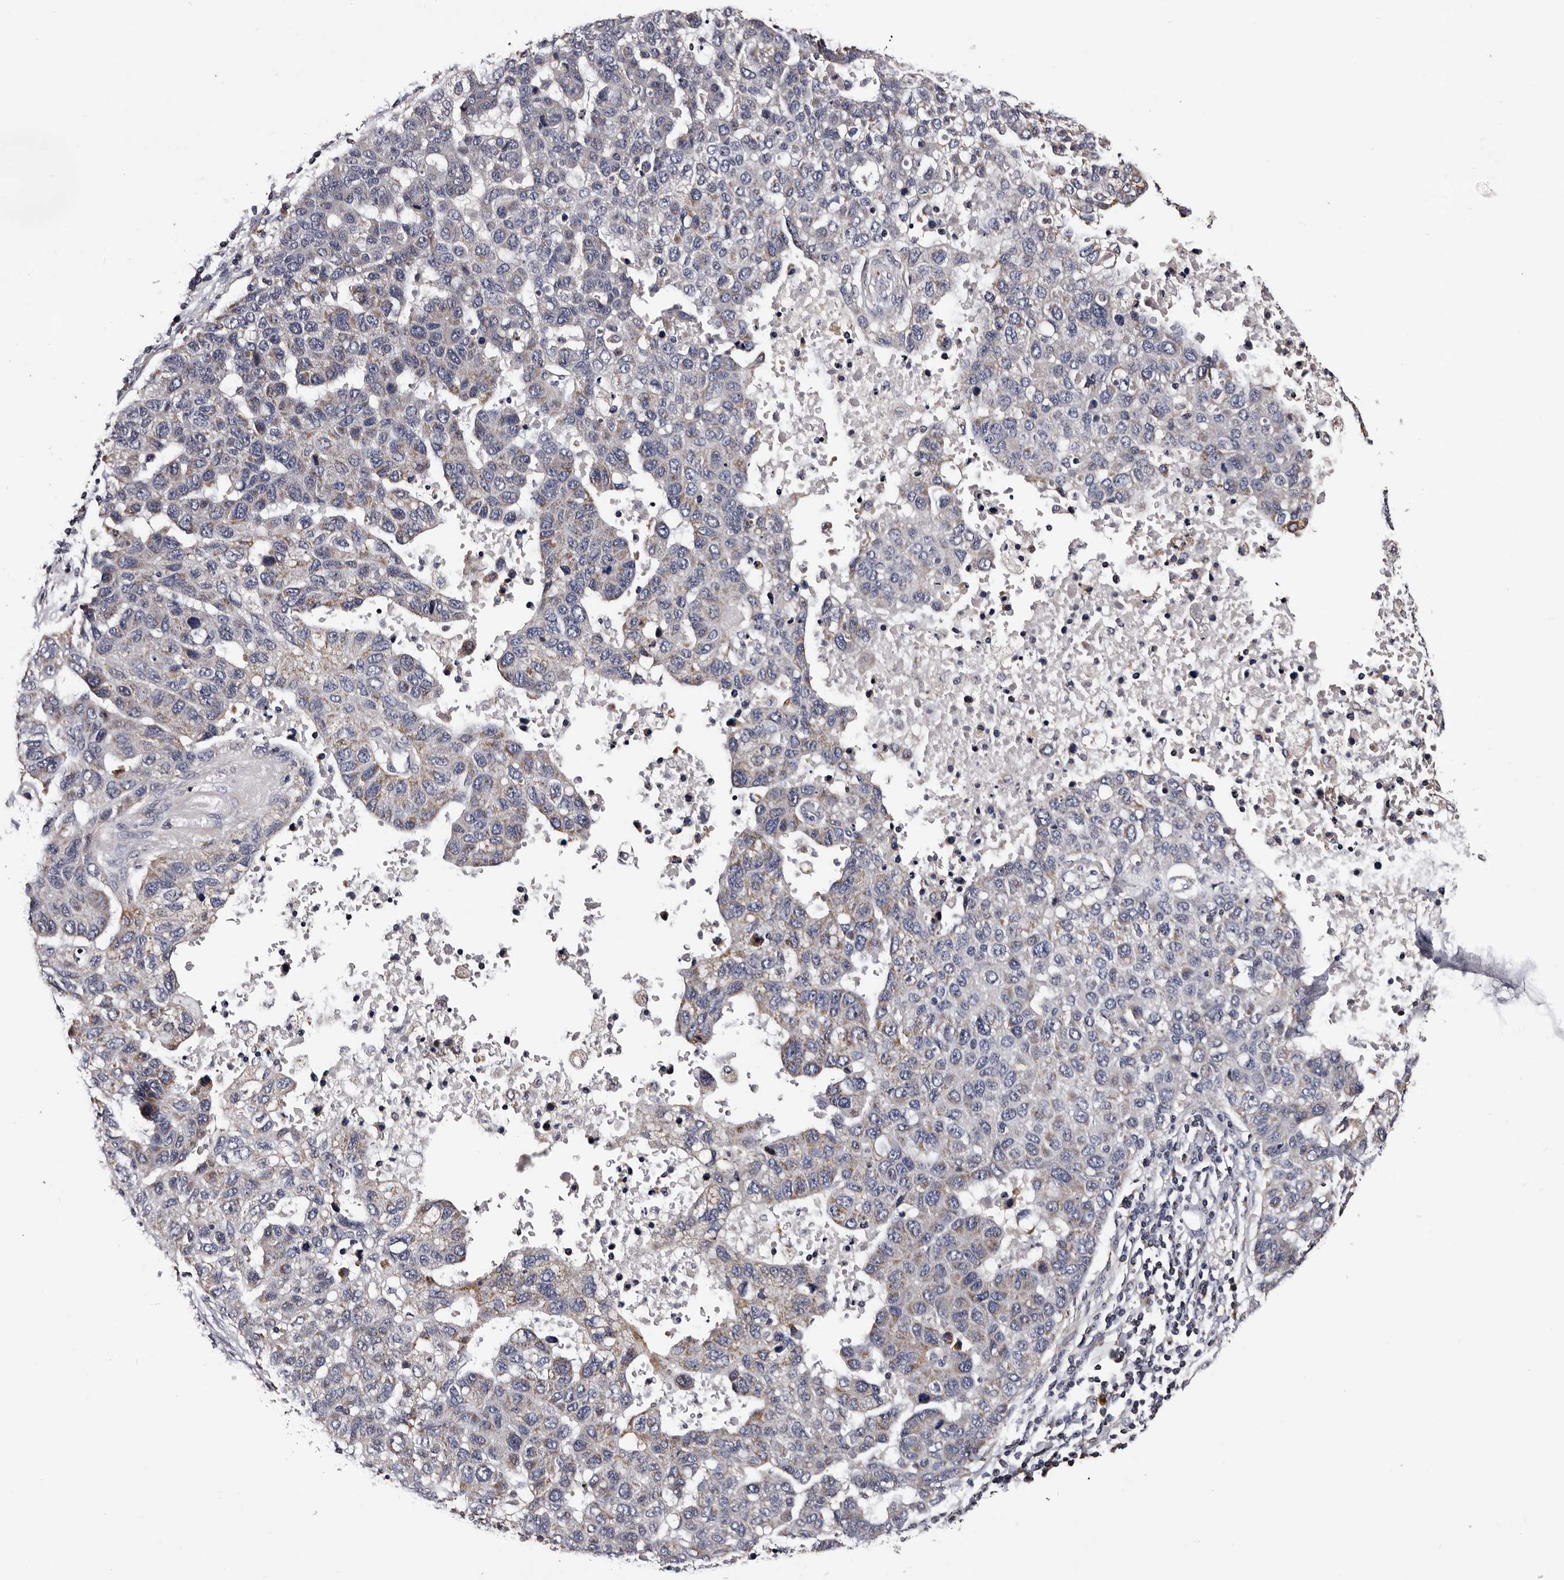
{"staining": {"intensity": "weak", "quantity": "<25%", "location": "cytoplasmic/membranous"}, "tissue": "pancreatic cancer", "cell_type": "Tumor cells", "image_type": "cancer", "snomed": [{"axis": "morphology", "description": "Adenocarcinoma, NOS"}, {"axis": "topography", "description": "Pancreas"}], "caption": "The IHC histopathology image has no significant positivity in tumor cells of pancreatic cancer (adenocarcinoma) tissue. (DAB immunohistochemistry (IHC) visualized using brightfield microscopy, high magnification).", "gene": "TAF4B", "patient": {"sex": "female", "age": 61}}